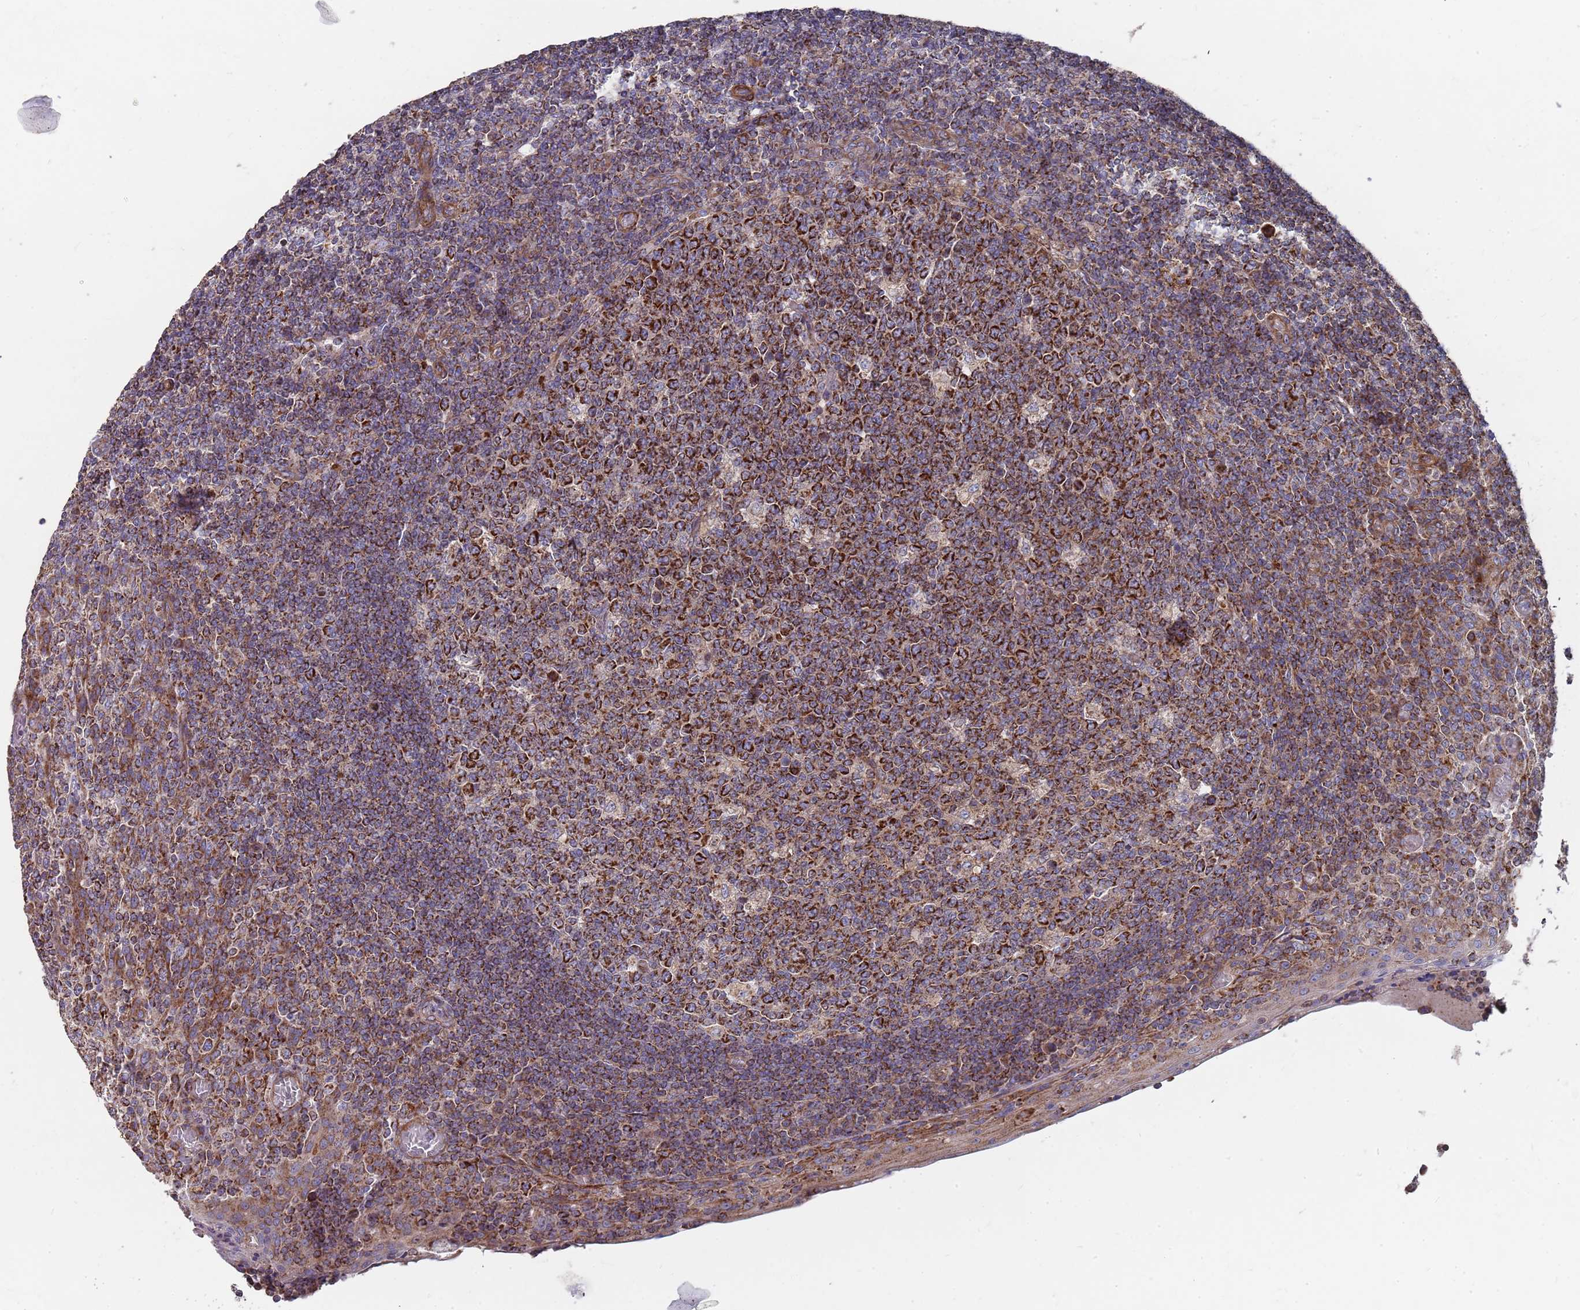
{"staining": {"intensity": "strong", "quantity": ">75%", "location": "cytoplasmic/membranous"}, "tissue": "tonsil", "cell_type": "Germinal center cells", "image_type": "normal", "snomed": [{"axis": "morphology", "description": "Normal tissue, NOS"}, {"axis": "topography", "description": "Tonsil"}], "caption": "Tonsil stained for a protein demonstrates strong cytoplasmic/membranous positivity in germinal center cells. (Stains: DAB in brown, nuclei in blue, Microscopy: brightfield microscopy at high magnification).", "gene": "WDFY3", "patient": {"sex": "female", "age": 19}}